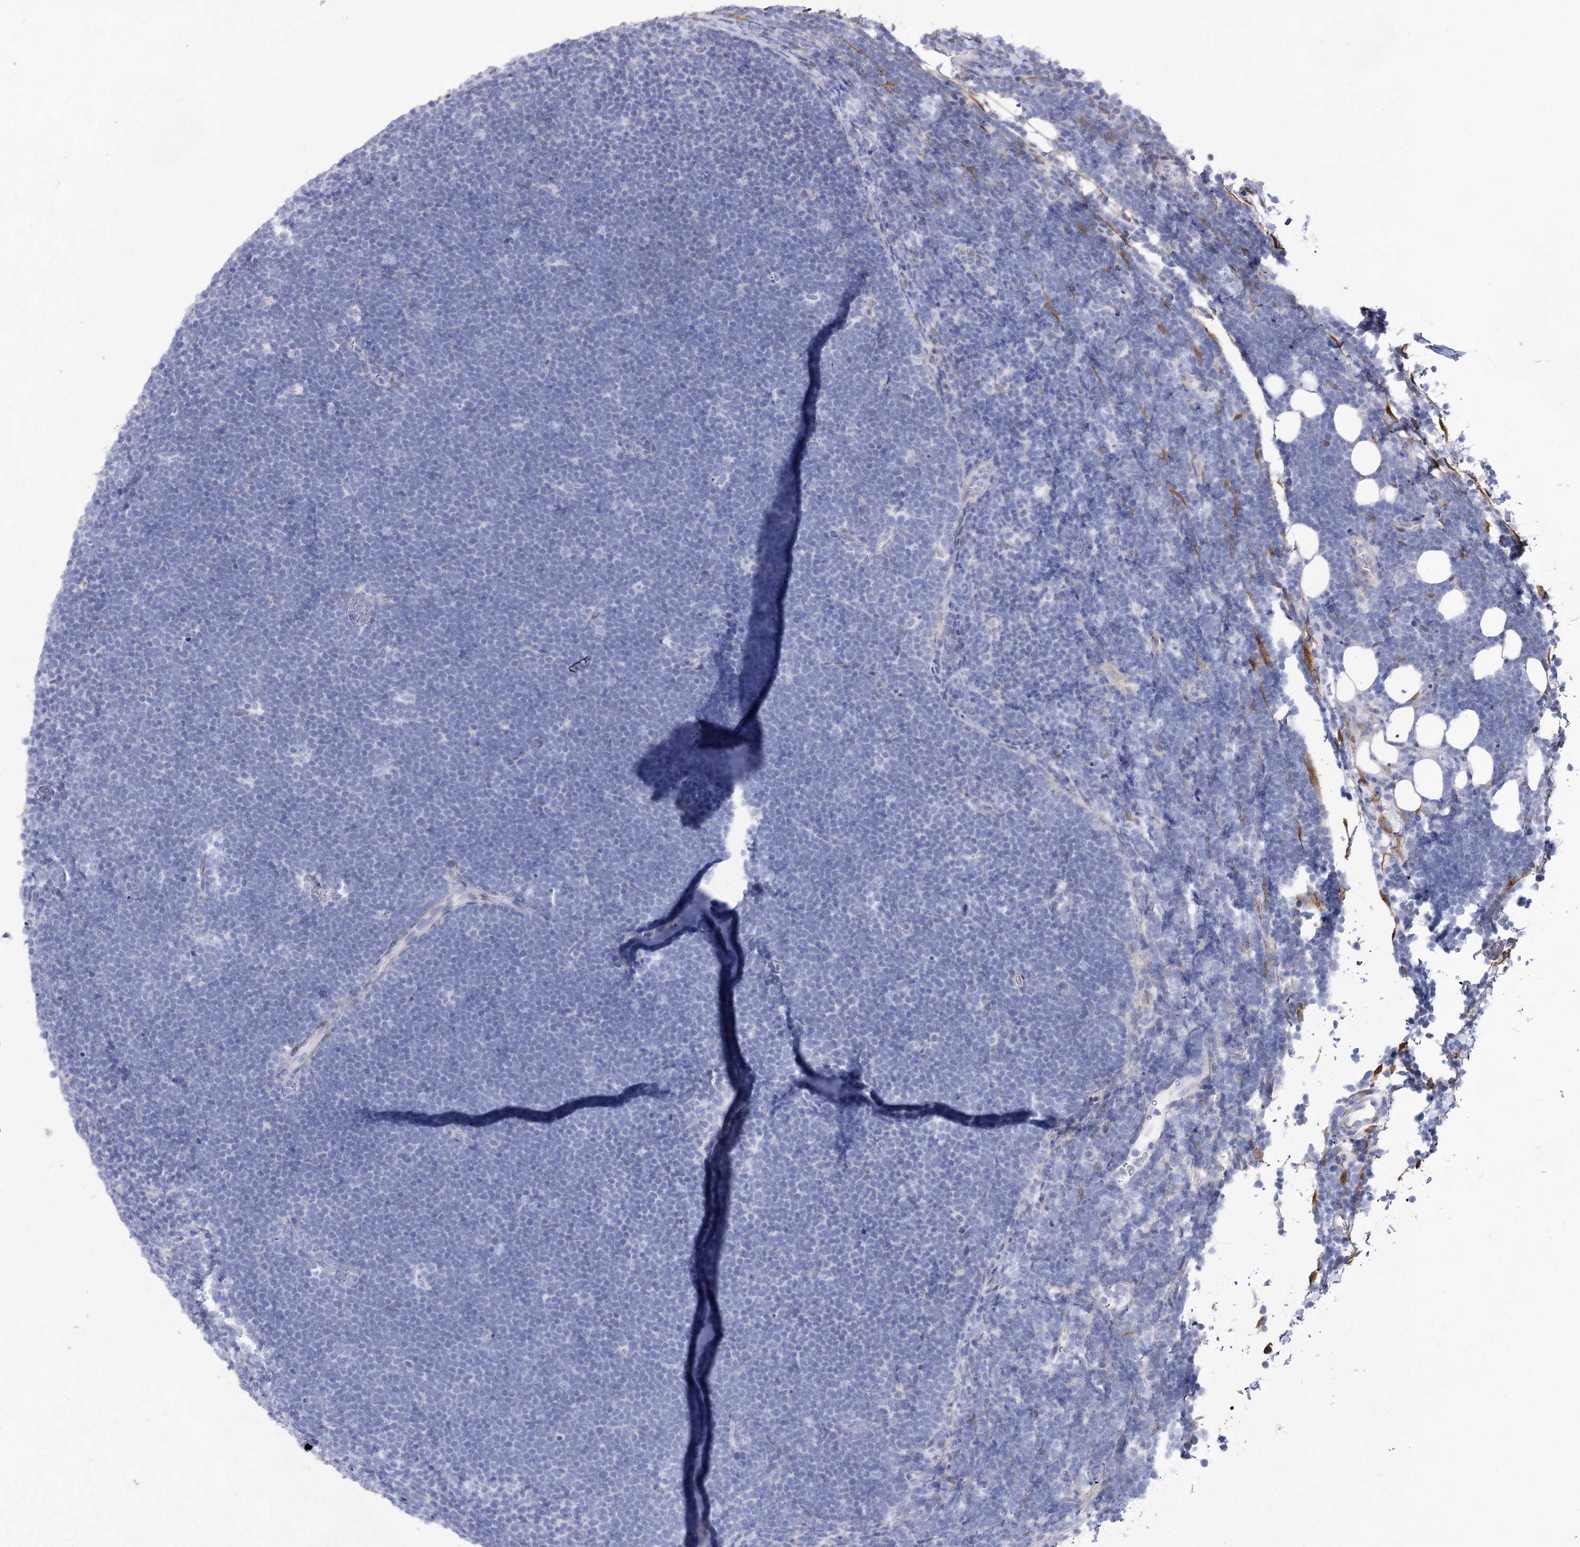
{"staining": {"intensity": "negative", "quantity": "none", "location": "none"}, "tissue": "lymphoma", "cell_type": "Tumor cells", "image_type": "cancer", "snomed": [{"axis": "morphology", "description": "Malignant lymphoma, non-Hodgkin's type, High grade"}, {"axis": "topography", "description": "Lymph node"}], "caption": "The micrograph shows no significant expression in tumor cells of lymphoma. (DAB immunohistochemistry (IHC) visualized using brightfield microscopy, high magnification).", "gene": "UGDH", "patient": {"sex": "male", "age": 13}}